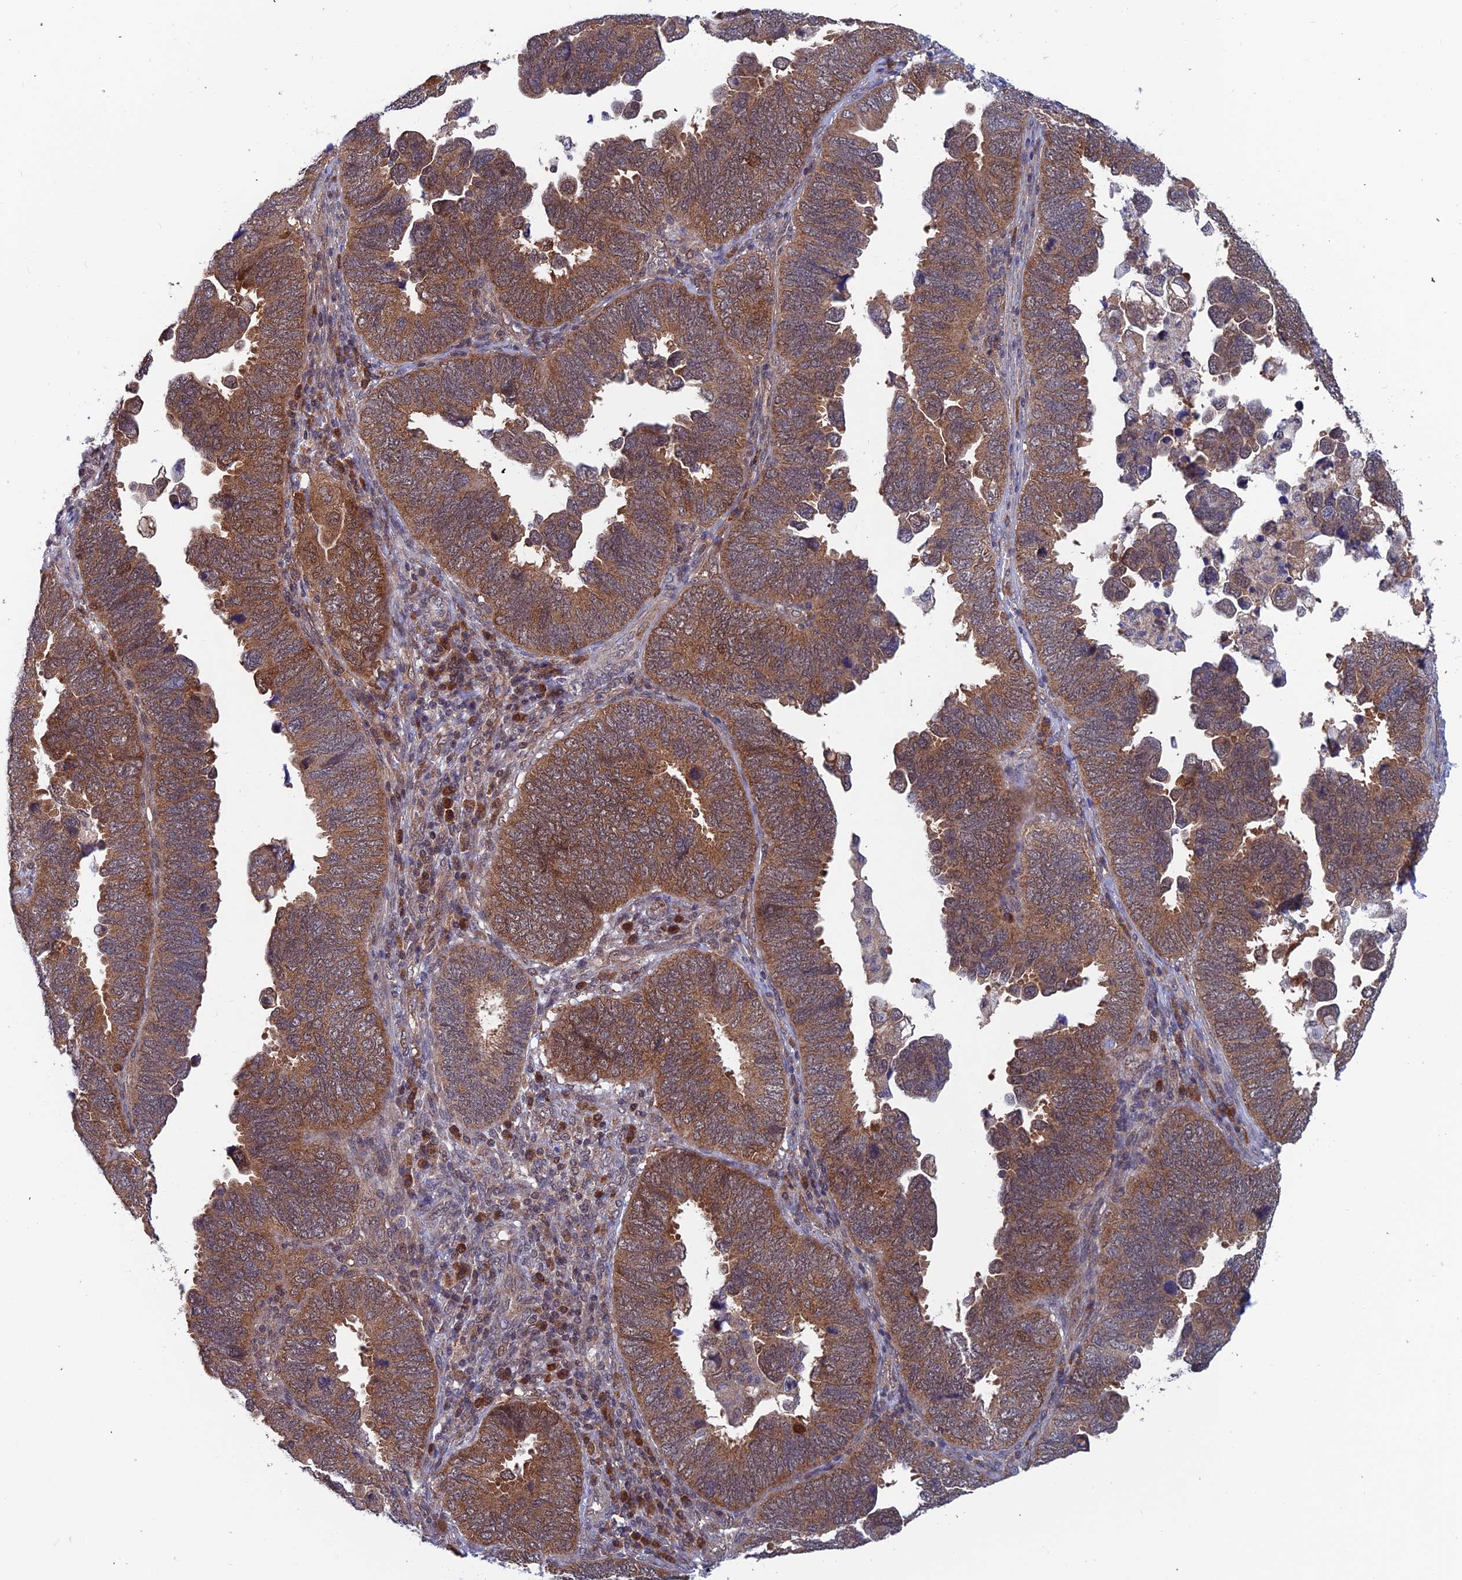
{"staining": {"intensity": "strong", "quantity": ">75%", "location": "cytoplasmic/membranous,nuclear"}, "tissue": "endometrial cancer", "cell_type": "Tumor cells", "image_type": "cancer", "snomed": [{"axis": "morphology", "description": "Adenocarcinoma, NOS"}, {"axis": "topography", "description": "Endometrium"}], "caption": "IHC photomicrograph of neoplastic tissue: endometrial cancer stained using immunohistochemistry (IHC) displays high levels of strong protein expression localized specifically in the cytoplasmic/membranous and nuclear of tumor cells, appearing as a cytoplasmic/membranous and nuclear brown color.", "gene": "IGBP1", "patient": {"sex": "female", "age": 79}}